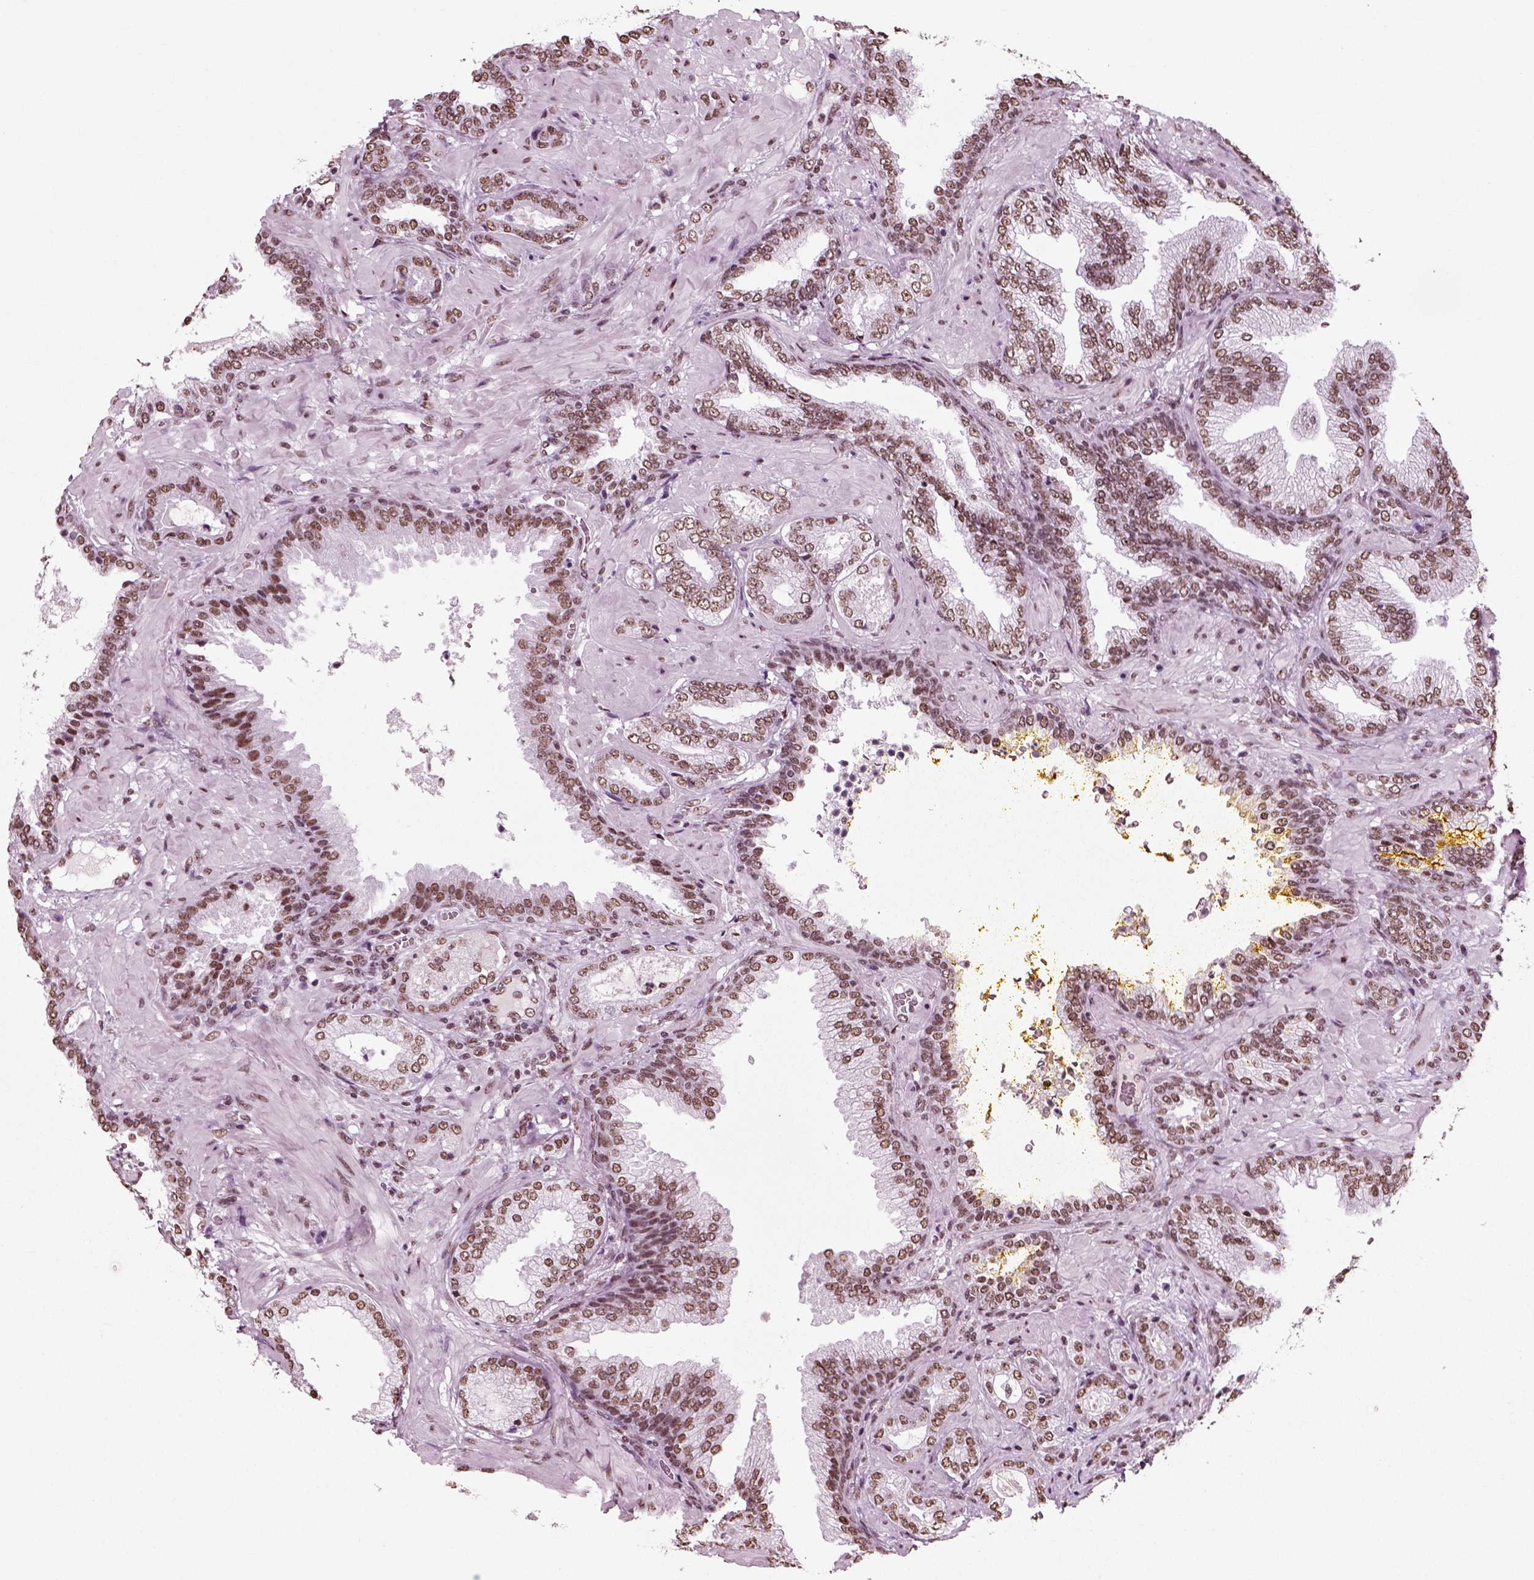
{"staining": {"intensity": "moderate", "quantity": ">75%", "location": "nuclear"}, "tissue": "prostate cancer", "cell_type": "Tumor cells", "image_type": "cancer", "snomed": [{"axis": "morphology", "description": "Adenocarcinoma, Low grade"}, {"axis": "topography", "description": "Prostate"}], "caption": "Immunohistochemical staining of human prostate cancer shows moderate nuclear protein staining in about >75% of tumor cells. The staining is performed using DAB brown chromogen to label protein expression. The nuclei are counter-stained blue using hematoxylin.", "gene": "POLR1H", "patient": {"sex": "male", "age": 68}}